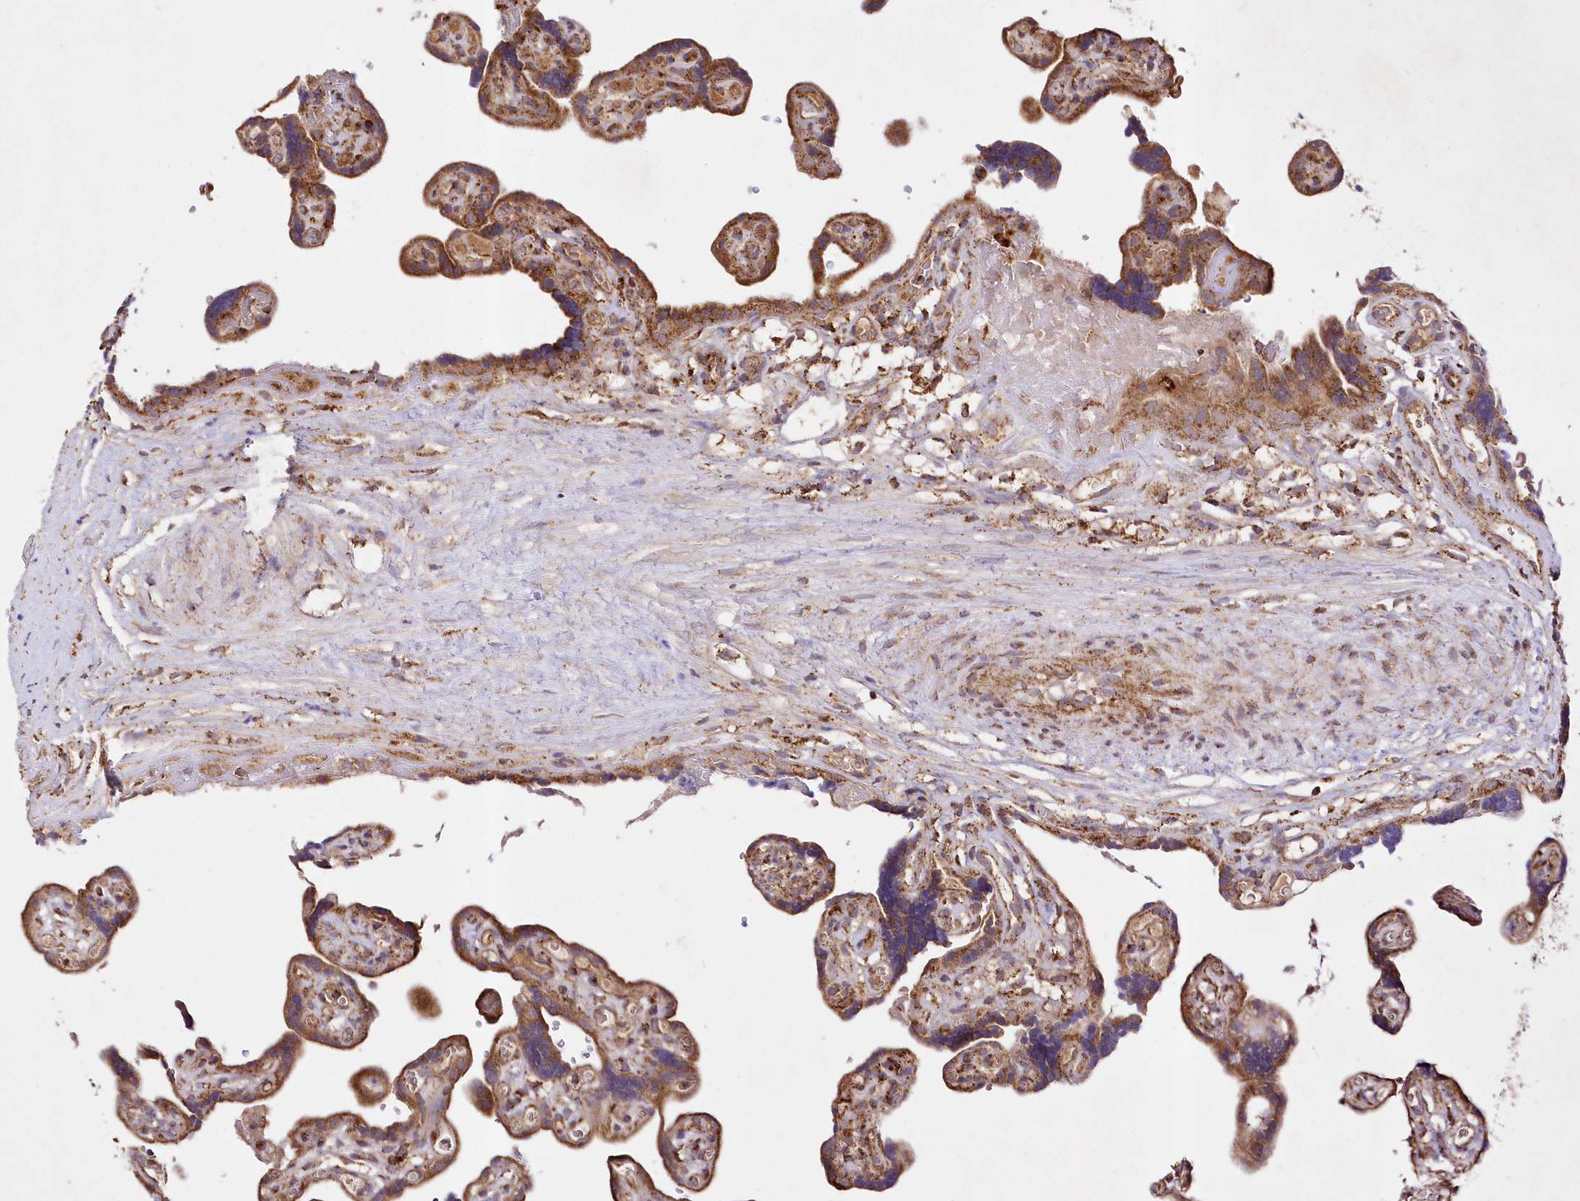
{"staining": {"intensity": "strong", "quantity": ">75%", "location": "cytoplasmic/membranous"}, "tissue": "placenta", "cell_type": "Trophoblastic cells", "image_type": "normal", "snomed": [{"axis": "morphology", "description": "Normal tissue, NOS"}, {"axis": "topography", "description": "Placenta"}], "caption": "Immunohistochemistry of unremarkable placenta displays high levels of strong cytoplasmic/membranous expression in about >75% of trophoblastic cells. (DAB (3,3'-diaminobenzidine) = brown stain, brightfield microscopy at high magnification).", "gene": "ASNSD1", "patient": {"sex": "female", "age": 30}}